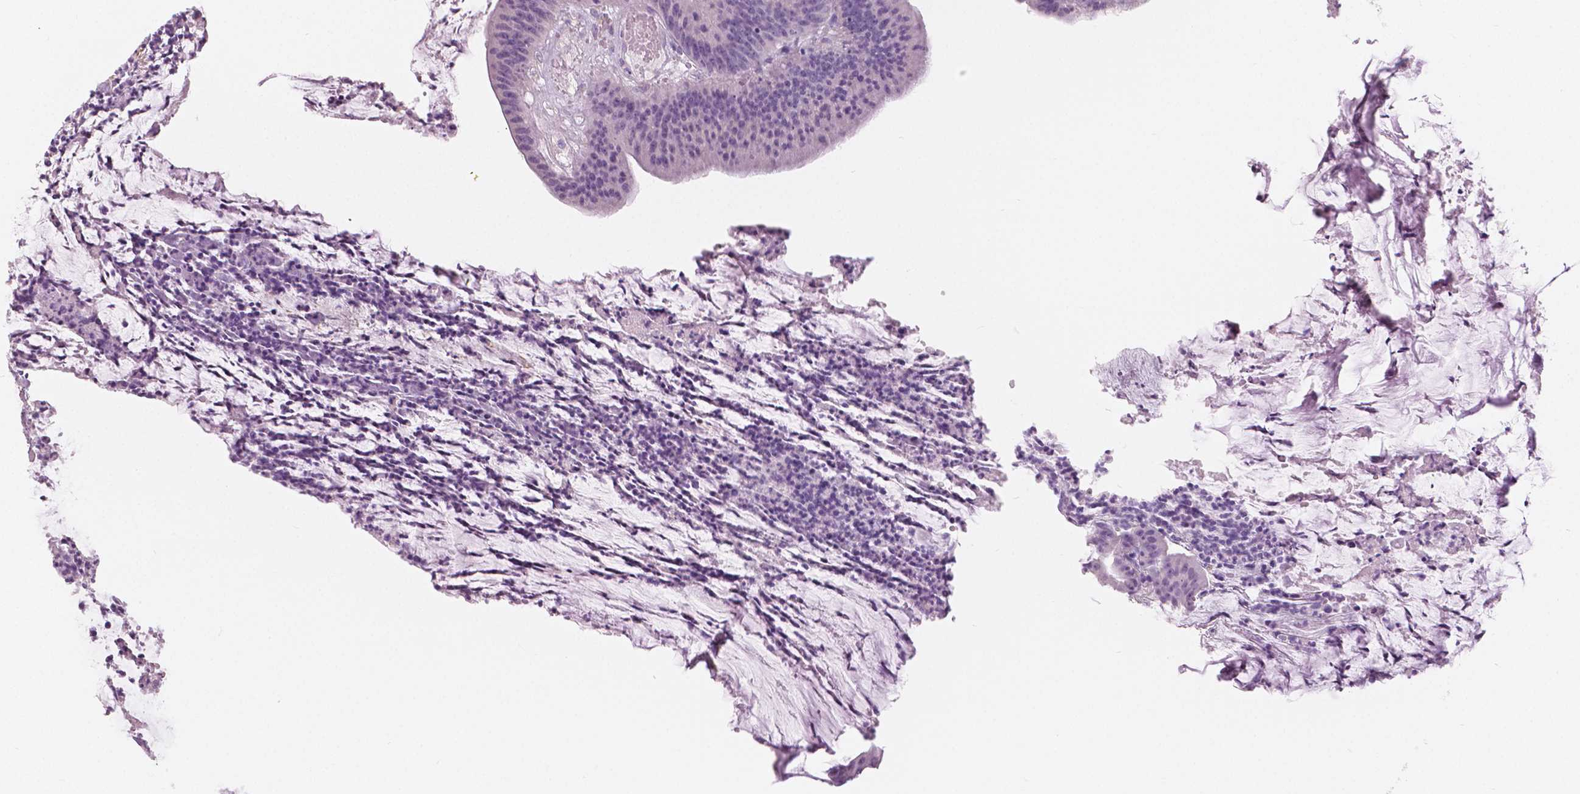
{"staining": {"intensity": "negative", "quantity": "none", "location": "none"}, "tissue": "colorectal cancer", "cell_type": "Tumor cells", "image_type": "cancer", "snomed": [{"axis": "morphology", "description": "Adenocarcinoma, NOS"}, {"axis": "topography", "description": "Colon"}], "caption": "DAB immunohistochemical staining of colorectal cancer (adenocarcinoma) reveals no significant staining in tumor cells. (Stains: DAB (3,3'-diaminobenzidine) immunohistochemistry with hematoxylin counter stain, Microscopy: brightfield microscopy at high magnification).", "gene": "A4GNT", "patient": {"sex": "female", "age": 78}}